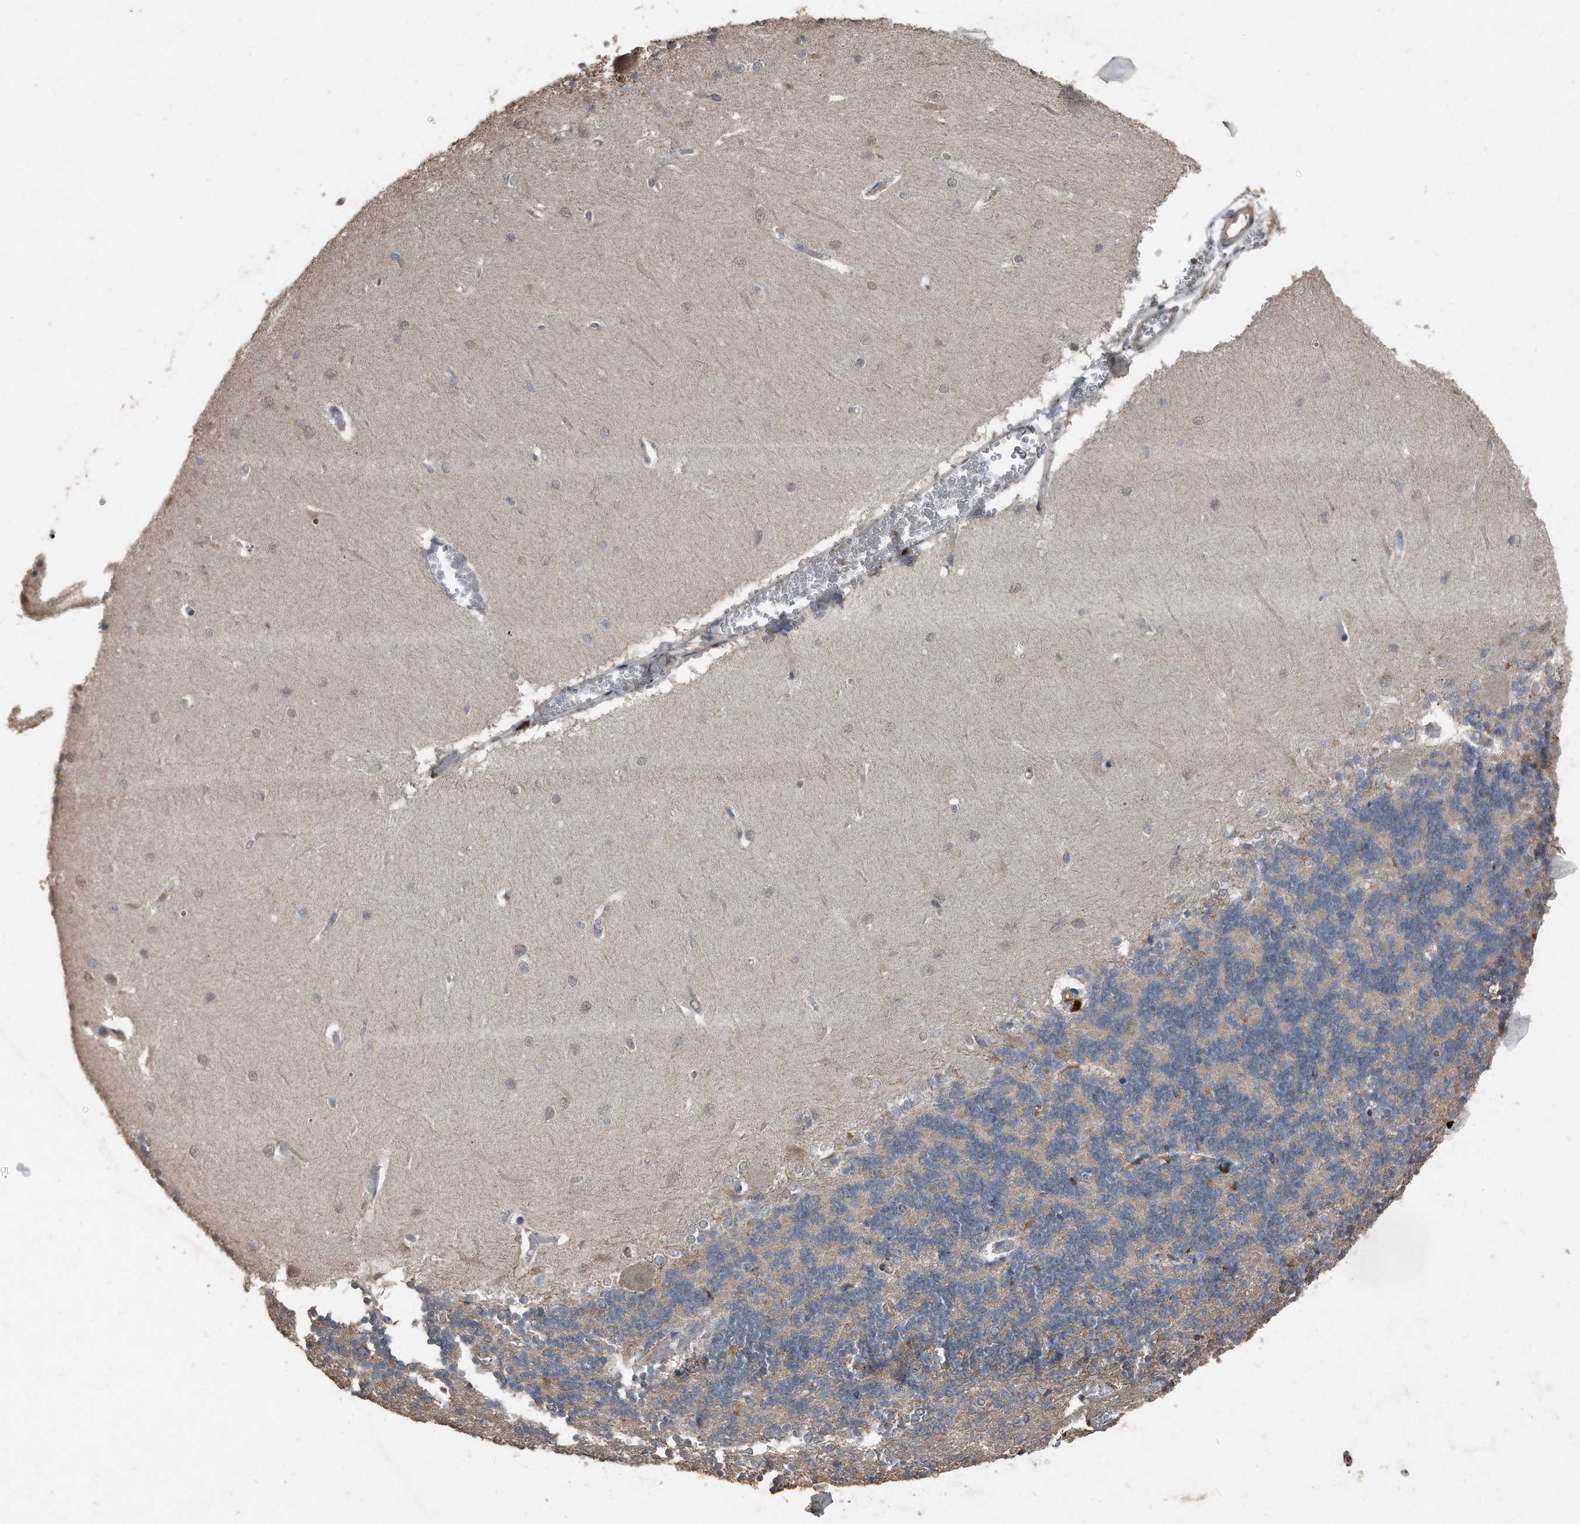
{"staining": {"intensity": "weak", "quantity": "<25%", "location": "cytoplasmic/membranous"}, "tissue": "cerebellum", "cell_type": "Cells in granular layer", "image_type": "normal", "snomed": [{"axis": "morphology", "description": "Normal tissue, NOS"}, {"axis": "topography", "description": "Cerebellum"}], "caption": "Human cerebellum stained for a protein using immunohistochemistry (IHC) reveals no positivity in cells in granular layer.", "gene": "ANKRD10", "patient": {"sex": "male", "age": 37}}